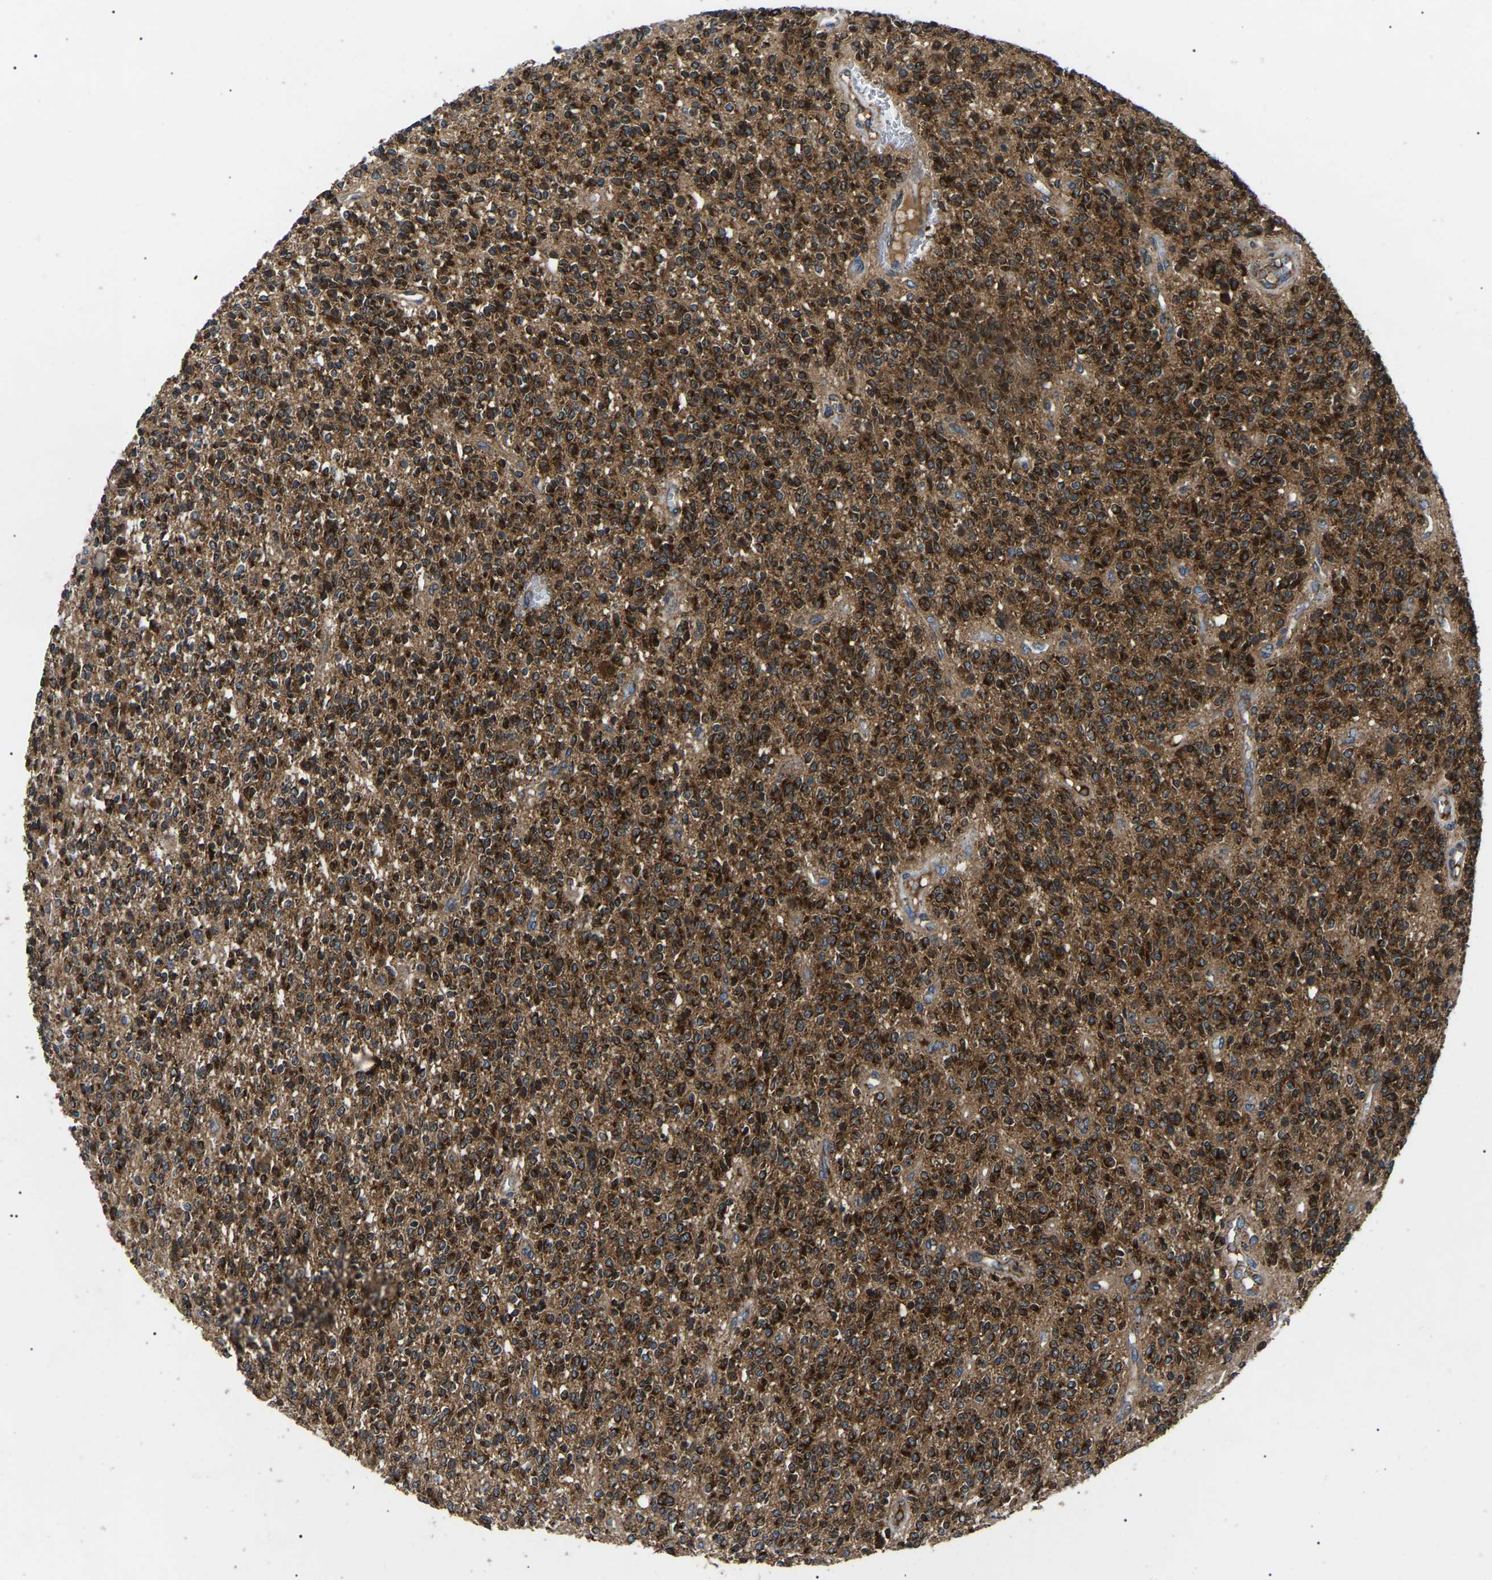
{"staining": {"intensity": "strong", "quantity": ">75%", "location": "cytoplasmic/membranous"}, "tissue": "glioma", "cell_type": "Tumor cells", "image_type": "cancer", "snomed": [{"axis": "morphology", "description": "Glioma, malignant, High grade"}, {"axis": "topography", "description": "Brain"}], "caption": "Immunohistochemical staining of human malignant glioma (high-grade) reveals strong cytoplasmic/membranous protein staining in approximately >75% of tumor cells. The protein of interest is shown in brown color, while the nuclei are stained blue.", "gene": "PPM1E", "patient": {"sex": "male", "age": 34}}